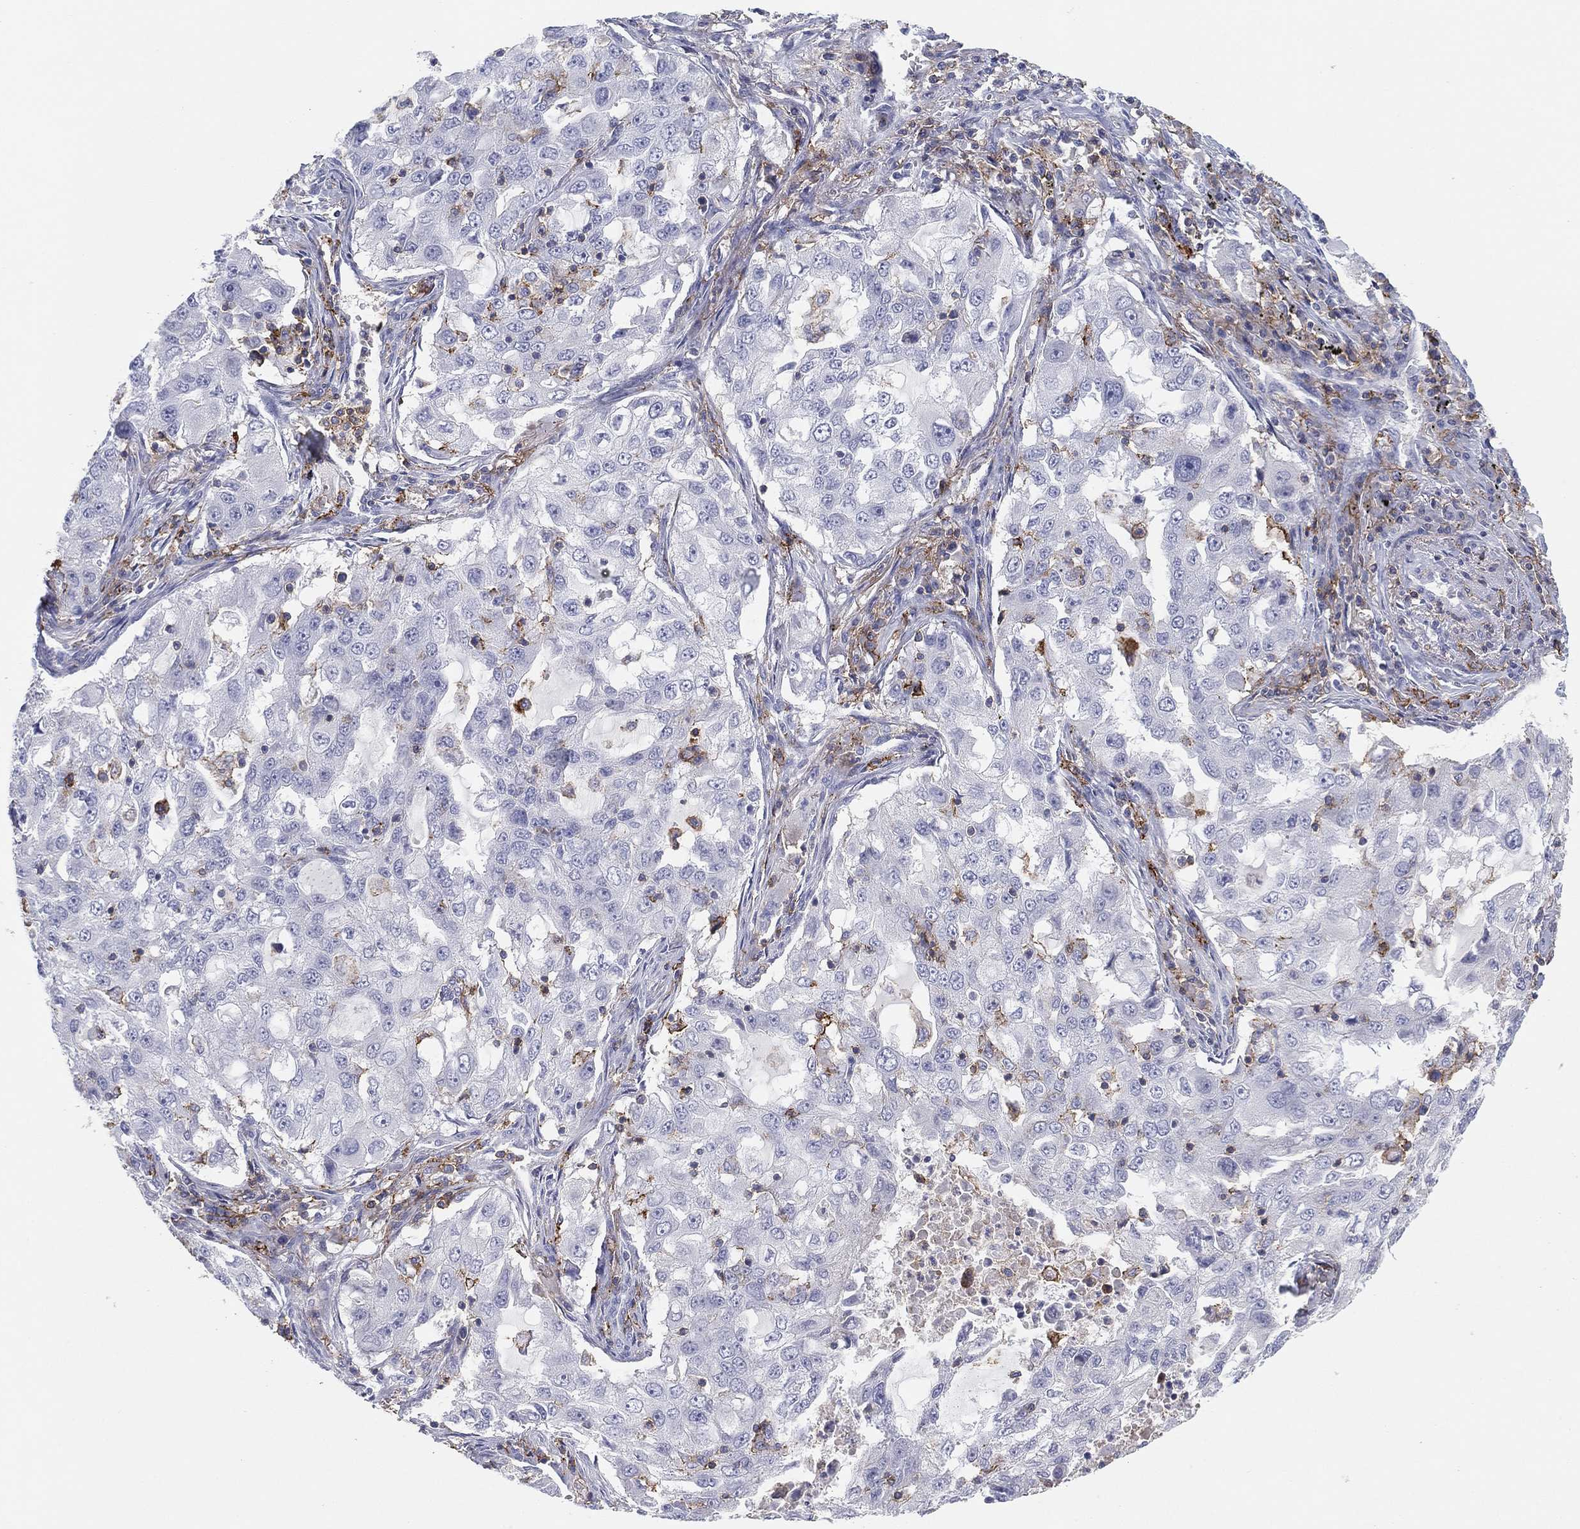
{"staining": {"intensity": "negative", "quantity": "none", "location": "none"}, "tissue": "lung cancer", "cell_type": "Tumor cells", "image_type": "cancer", "snomed": [{"axis": "morphology", "description": "Adenocarcinoma, NOS"}, {"axis": "topography", "description": "Lung"}], "caption": "Micrograph shows no significant protein staining in tumor cells of lung cancer (adenocarcinoma).", "gene": "SELPLG", "patient": {"sex": "female", "age": 61}}